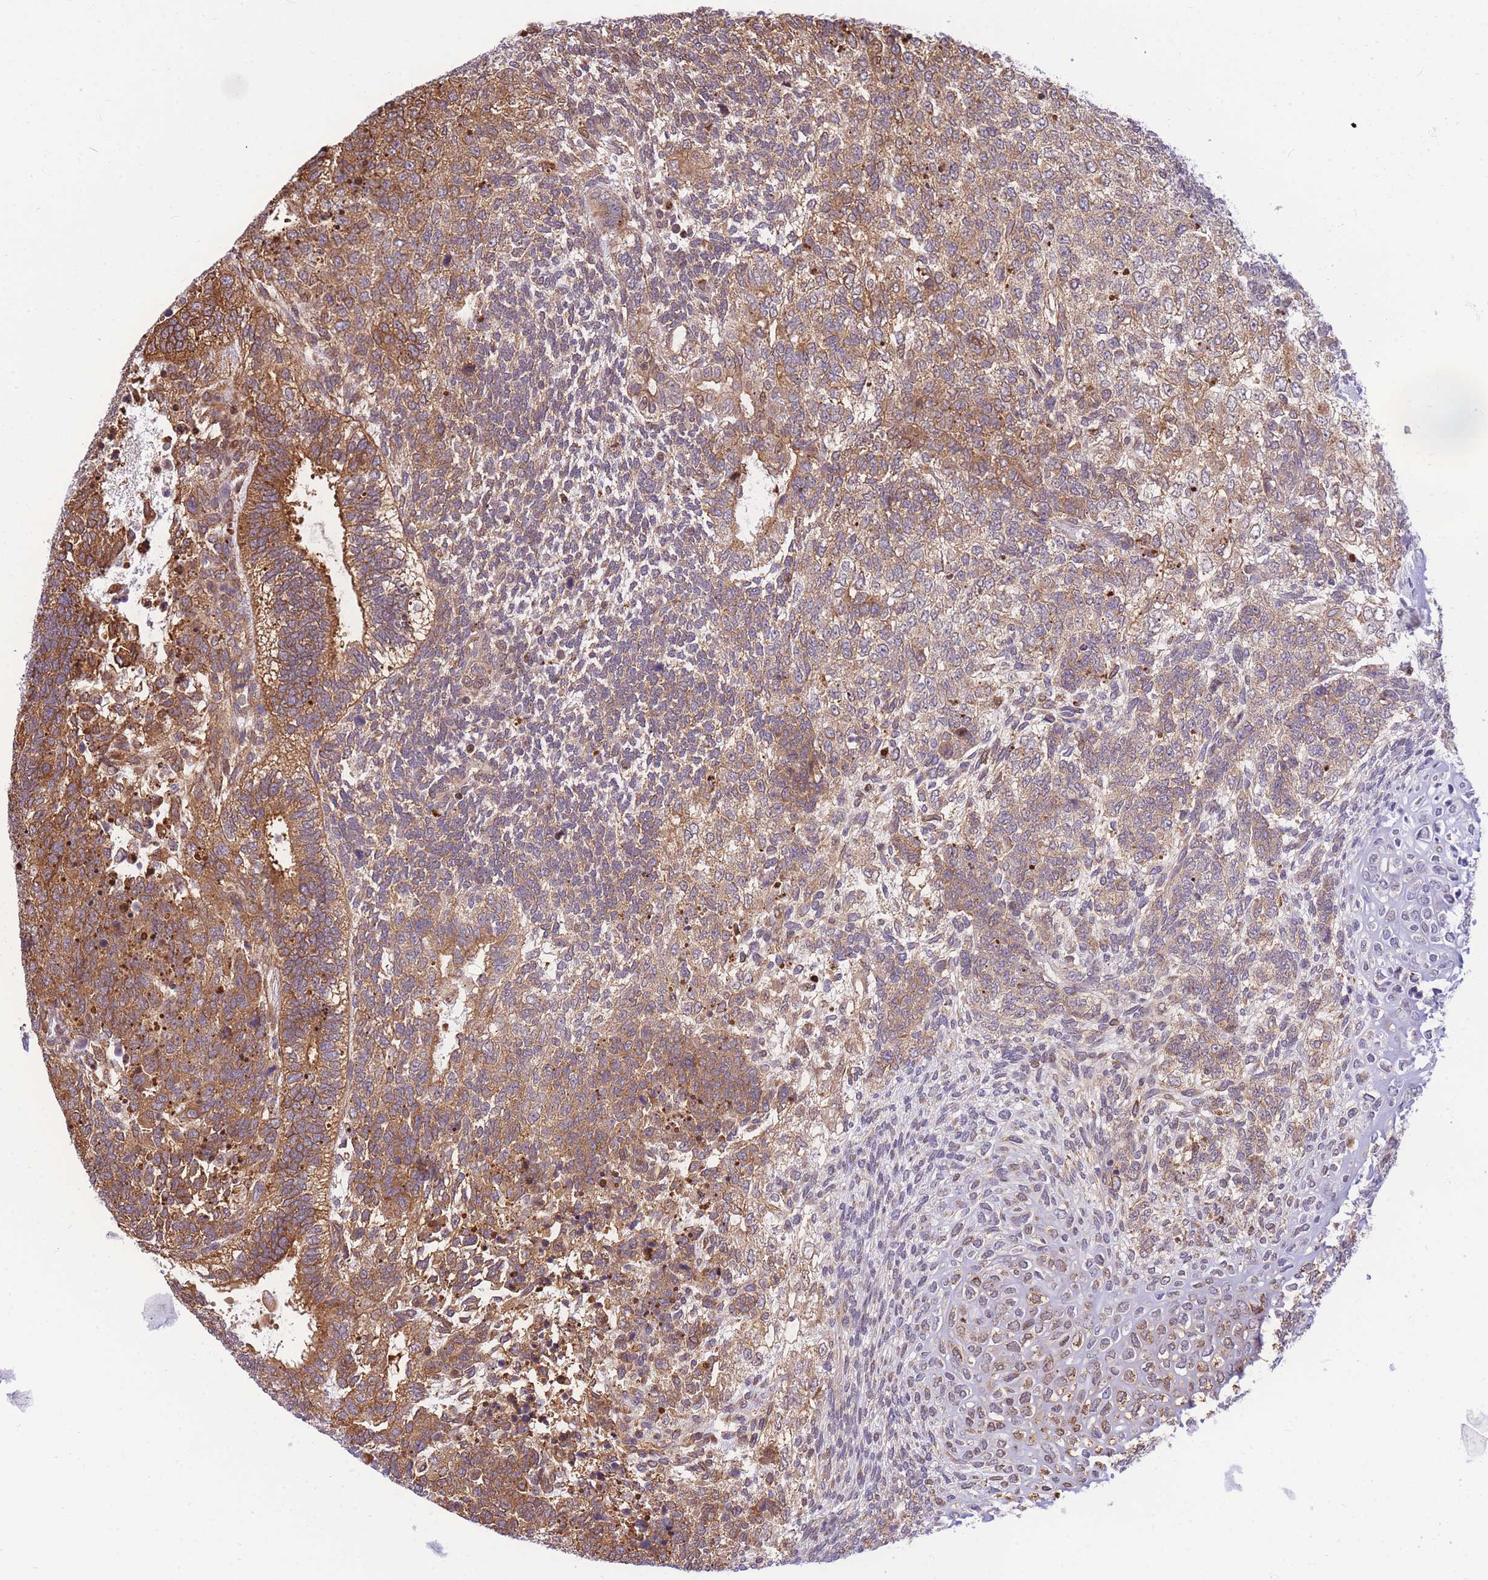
{"staining": {"intensity": "moderate", "quantity": ">75%", "location": "cytoplasmic/membranous"}, "tissue": "testis cancer", "cell_type": "Tumor cells", "image_type": "cancer", "snomed": [{"axis": "morphology", "description": "Carcinoma, Embryonal, NOS"}, {"axis": "topography", "description": "Testis"}], "caption": "High-power microscopy captured an immunohistochemistry photomicrograph of testis cancer (embryonal carcinoma), revealing moderate cytoplasmic/membranous positivity in approximately >75% of tumor cells.", "gene": "CRACD", "patient": {"sex": "male", "age": 23}}